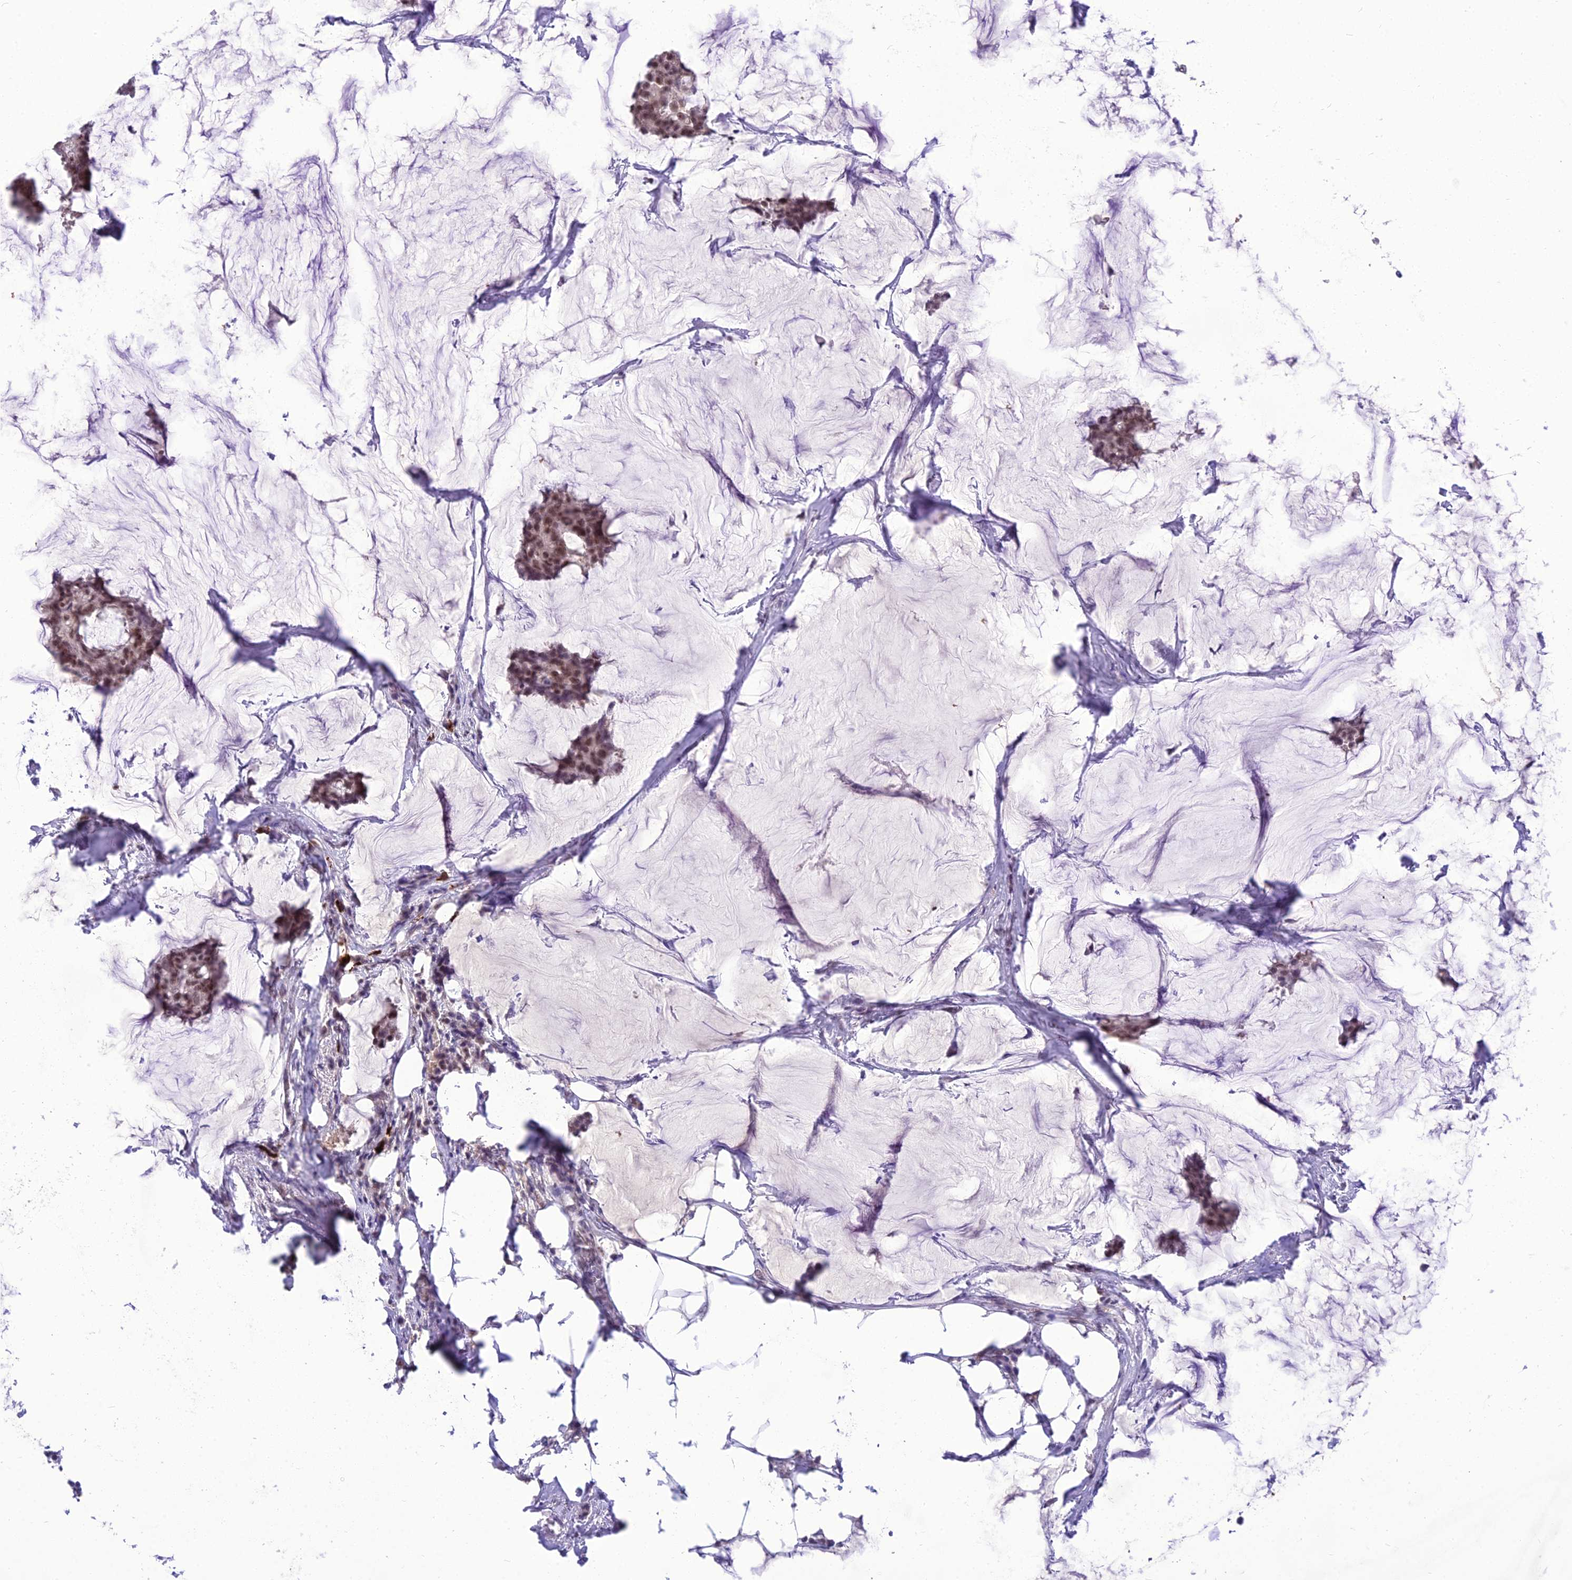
{"staining": {"intensity": "moderate", "quantity": ">75%", "location": "nuclear"}, "tissue": "breast cancer", "cell_type": "Tumor cells", "image_type": "cancer", "snomed": [{"axis": "morphology", "description": "Duct carcinoma"}, {"axis": "topography", "description": "Breast"}], "caption": "Brown immunohistochemical staining in human breast cancer (intraductal carcinoma) reveals moderate nuclear positivity in approximately >75% of tumor cells.", "gene": "SH3RF3", "patient": {"sex": "female", "age": 93}}